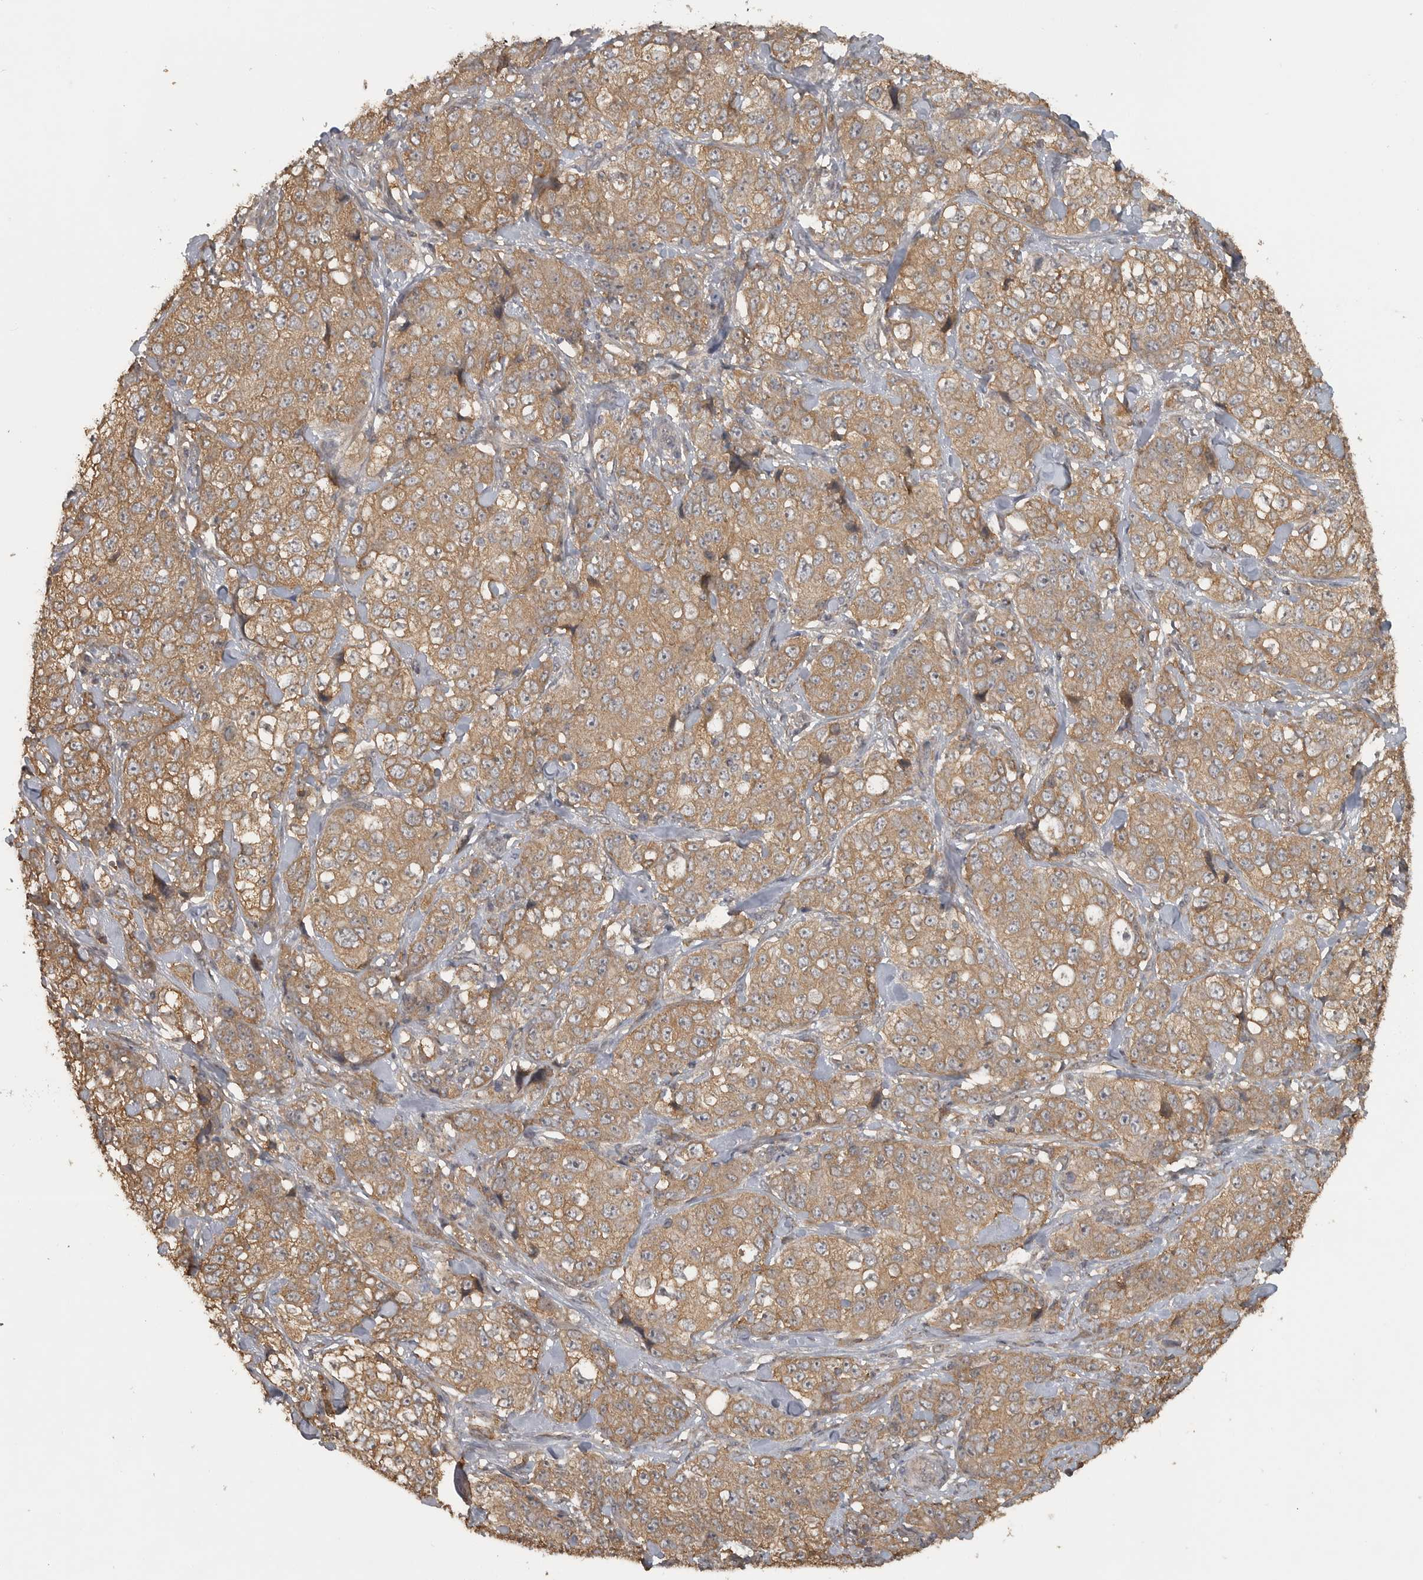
{"staining": {"intensity": "moderate", "quantity": ">75%", "location": "cytoplasmic/membranous"}, "tissue": "stomach cancer", "cell_type": "Tumor cells", "image_type": "cancer", "snomed": [{"axis": "morphology", "description": "Adenocarcinoma, NOS"}, {"axis": "topography", "description": "Stomach"}], "caption": "Moderate cytoplasmic/membranous staining for a protein is present in approximately >75% of tumor cells of stomach cancer using immunohistochemistry.", "gene": "LLGL1", "patient": {"sex": "male", "age": 48}}